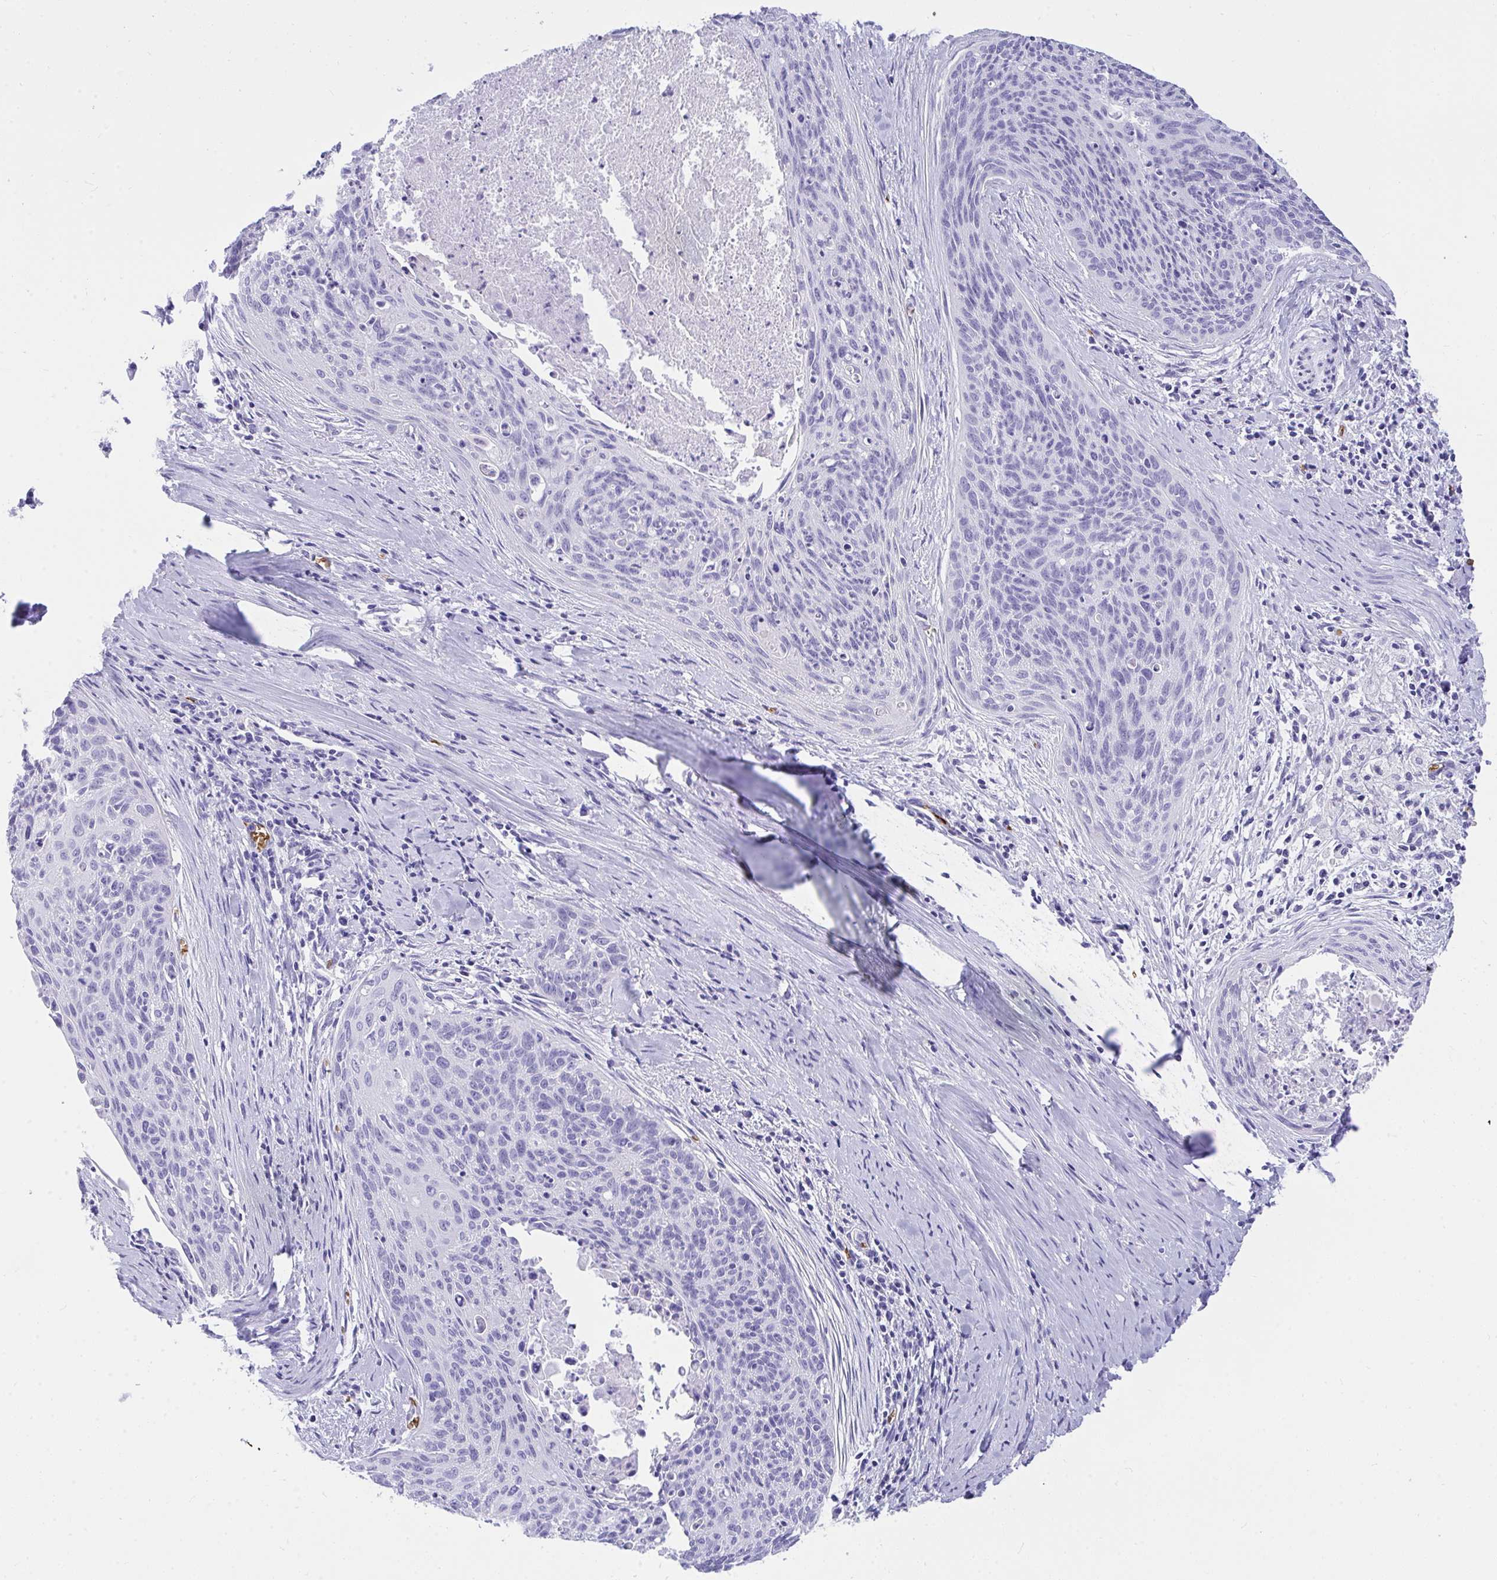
{"staining": {"intensity": "negative", "quantity": "none", "location": "none"}, "tissue": "cervical cancer", "cell_type": "Tumor cells", "image_type": "cancer", "snomed": [{"axis": "morphology", "description": "Squamous cell carcinoma, NOS"}, {"axis": "topography", "description": "Cervix"}], "caption": "Immunohistochemical staining of cervical cancer (squamous cell carcinoma) demonstrates no significant expression in tumor cells. (Stains: DAB (3,3'-diaminobenzidine) immunohistochemistry (IHC) with hematoxylin counter stain, Microscopy: brightfield microscopy at high magnification).", "gene": "ANK1", "patient": {"sex": "female", "age": 55}}